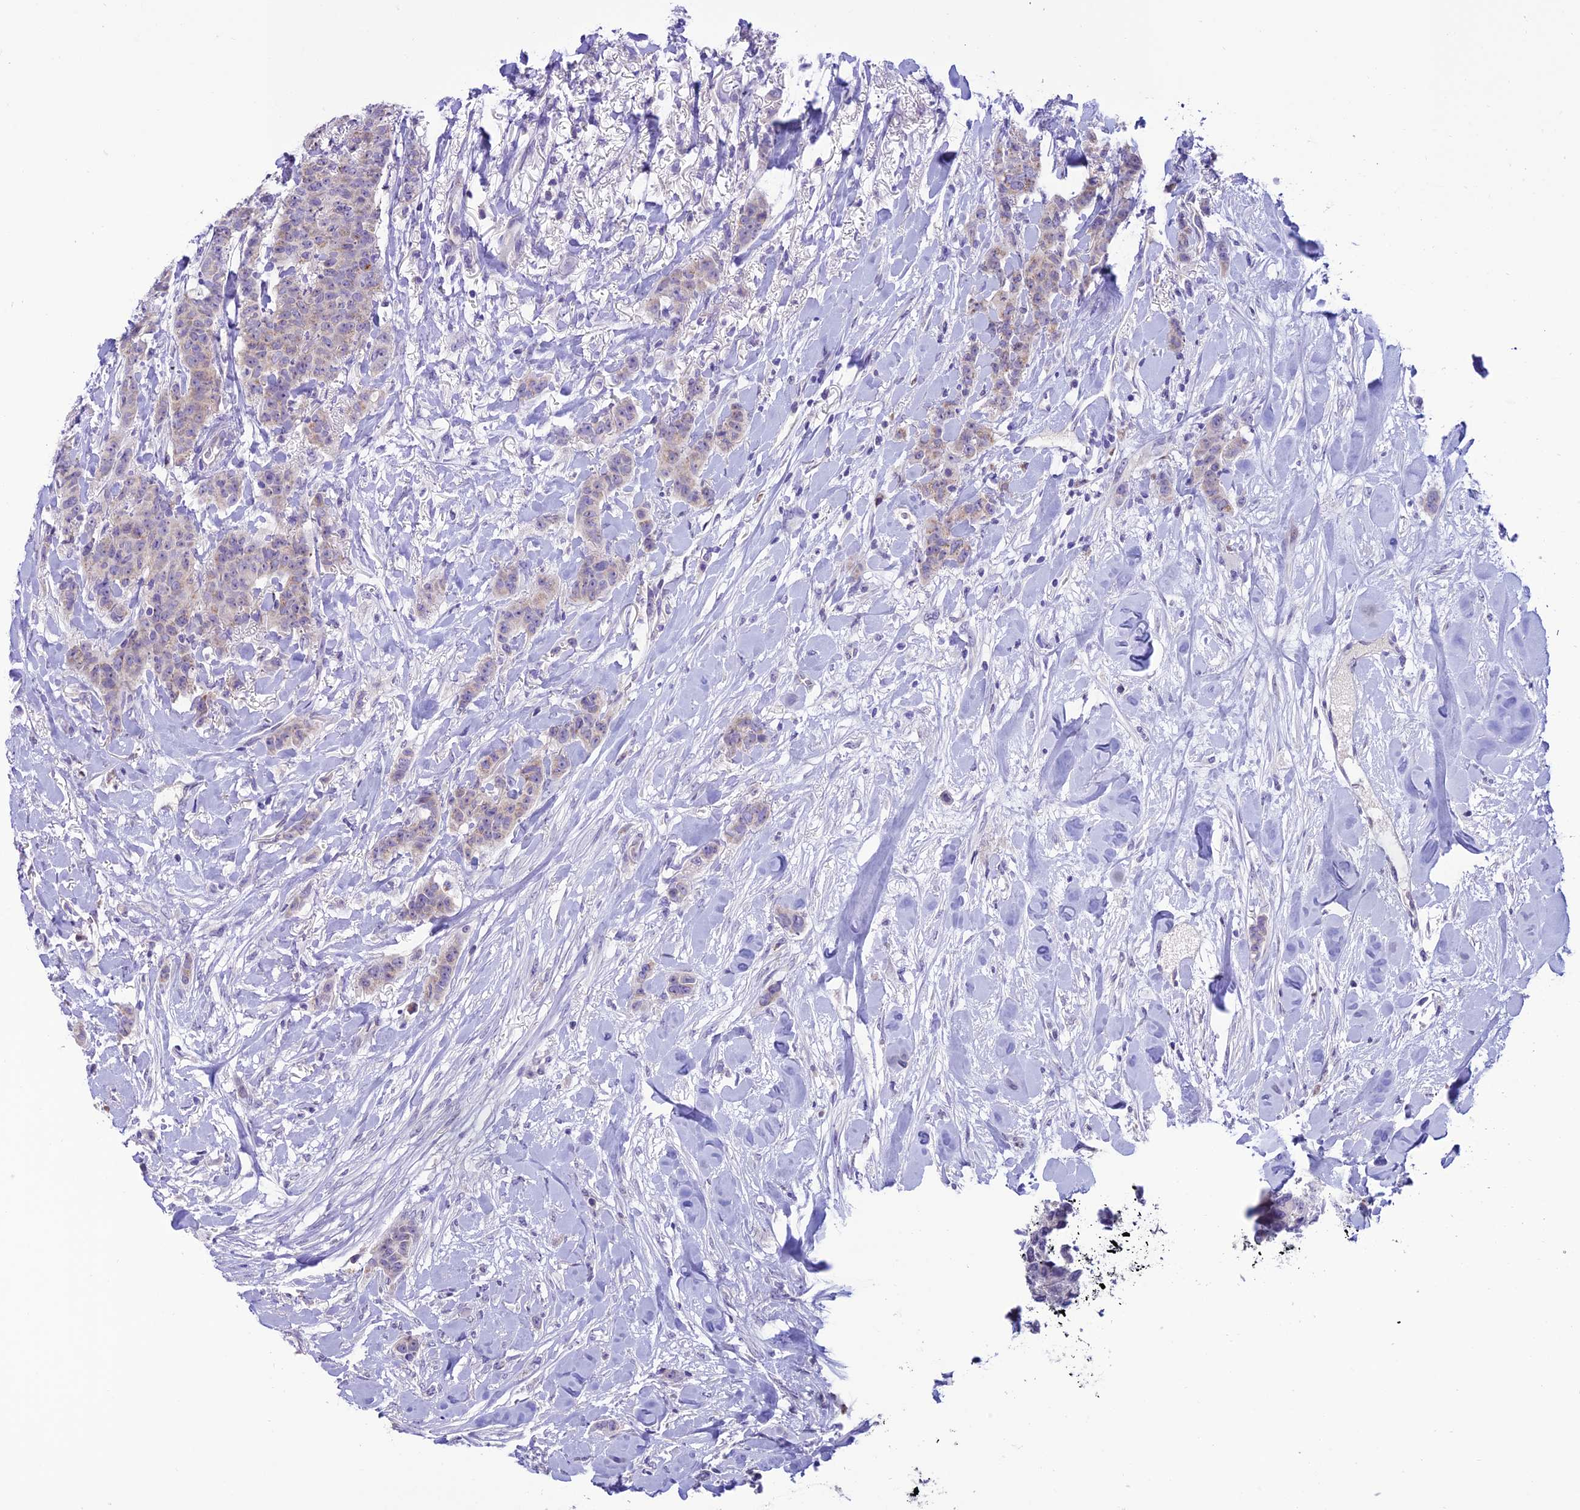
{"staining": {"intensity": "weak", "quantity": "<25%", "location": "cytoplasmic/membranous"}, "tissue": "breast cancer", "cell_type": "Tumor cells", "image_type": "cancer", "snomed": [{"axis": "morphology", "description": "Duct carcinoma"}, {"axis": "topography", "description": "Breast"}], "caption": "This histopathology image is of intraductal carcinoma (breast) stained with IHC to label a protein in brown with the nuclei are counter-stained blue. There is no positivity in tumor cells.", "gene": "SLC10A1", "patient": {"sex": "female", "age": 40}}